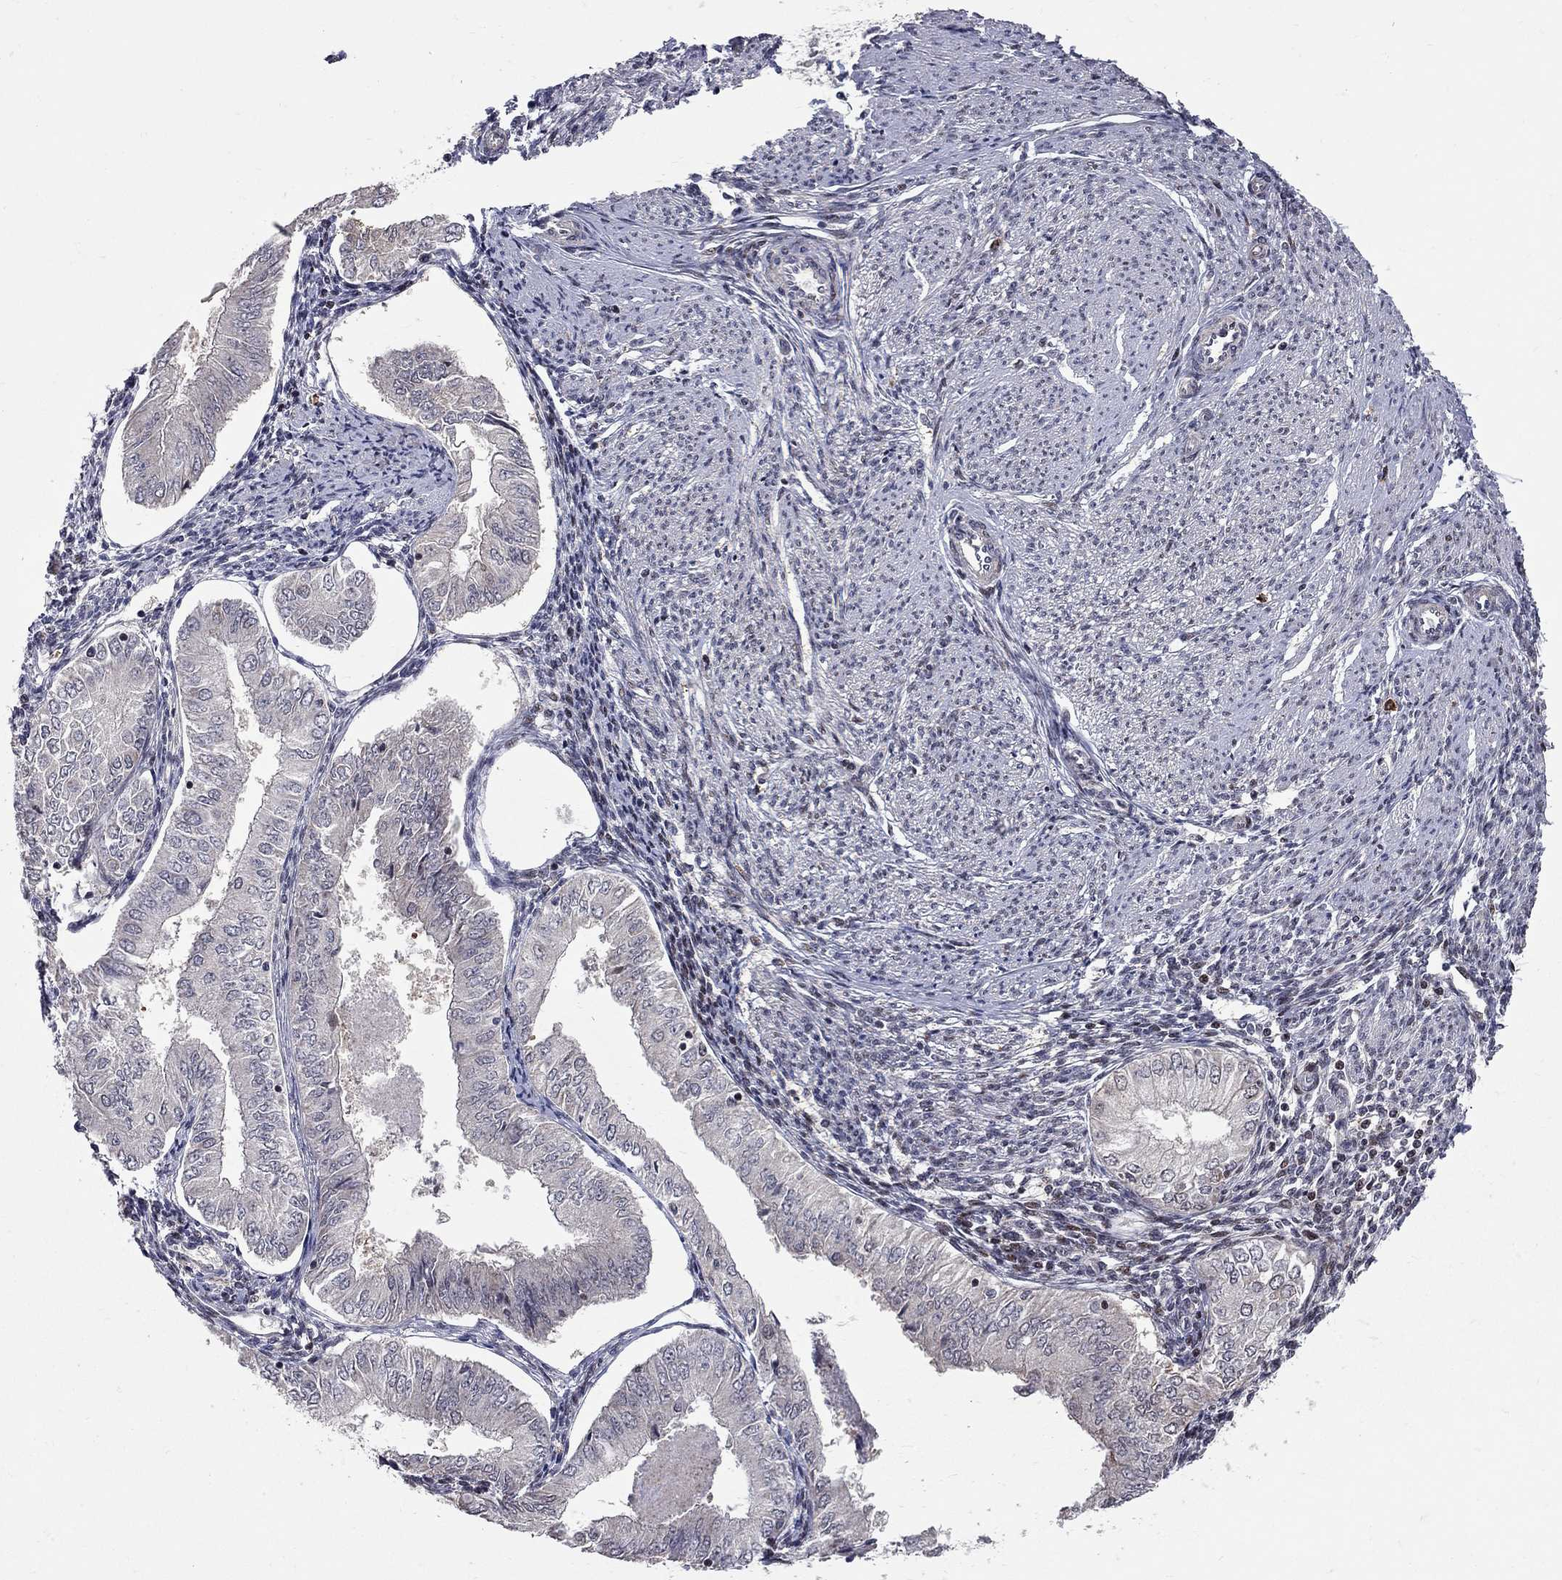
{"staining": {"intensity": "negative", "quantity": "none", "location": "none"}, "tissue": "endometrial cancer", "cell_type": "Tumor cells", "image_type": "cancer", "snomed": [{"axis": "morphology", "description": "Adenocarcinoma, NOS"}, {"axis": "topography", "description": "Endometrium"}], "caption": "There is no significant staining in tumor cells of endometrial cancer.", "gene": "HDAC3", "patient": {"sex": "female", "age": 53}}